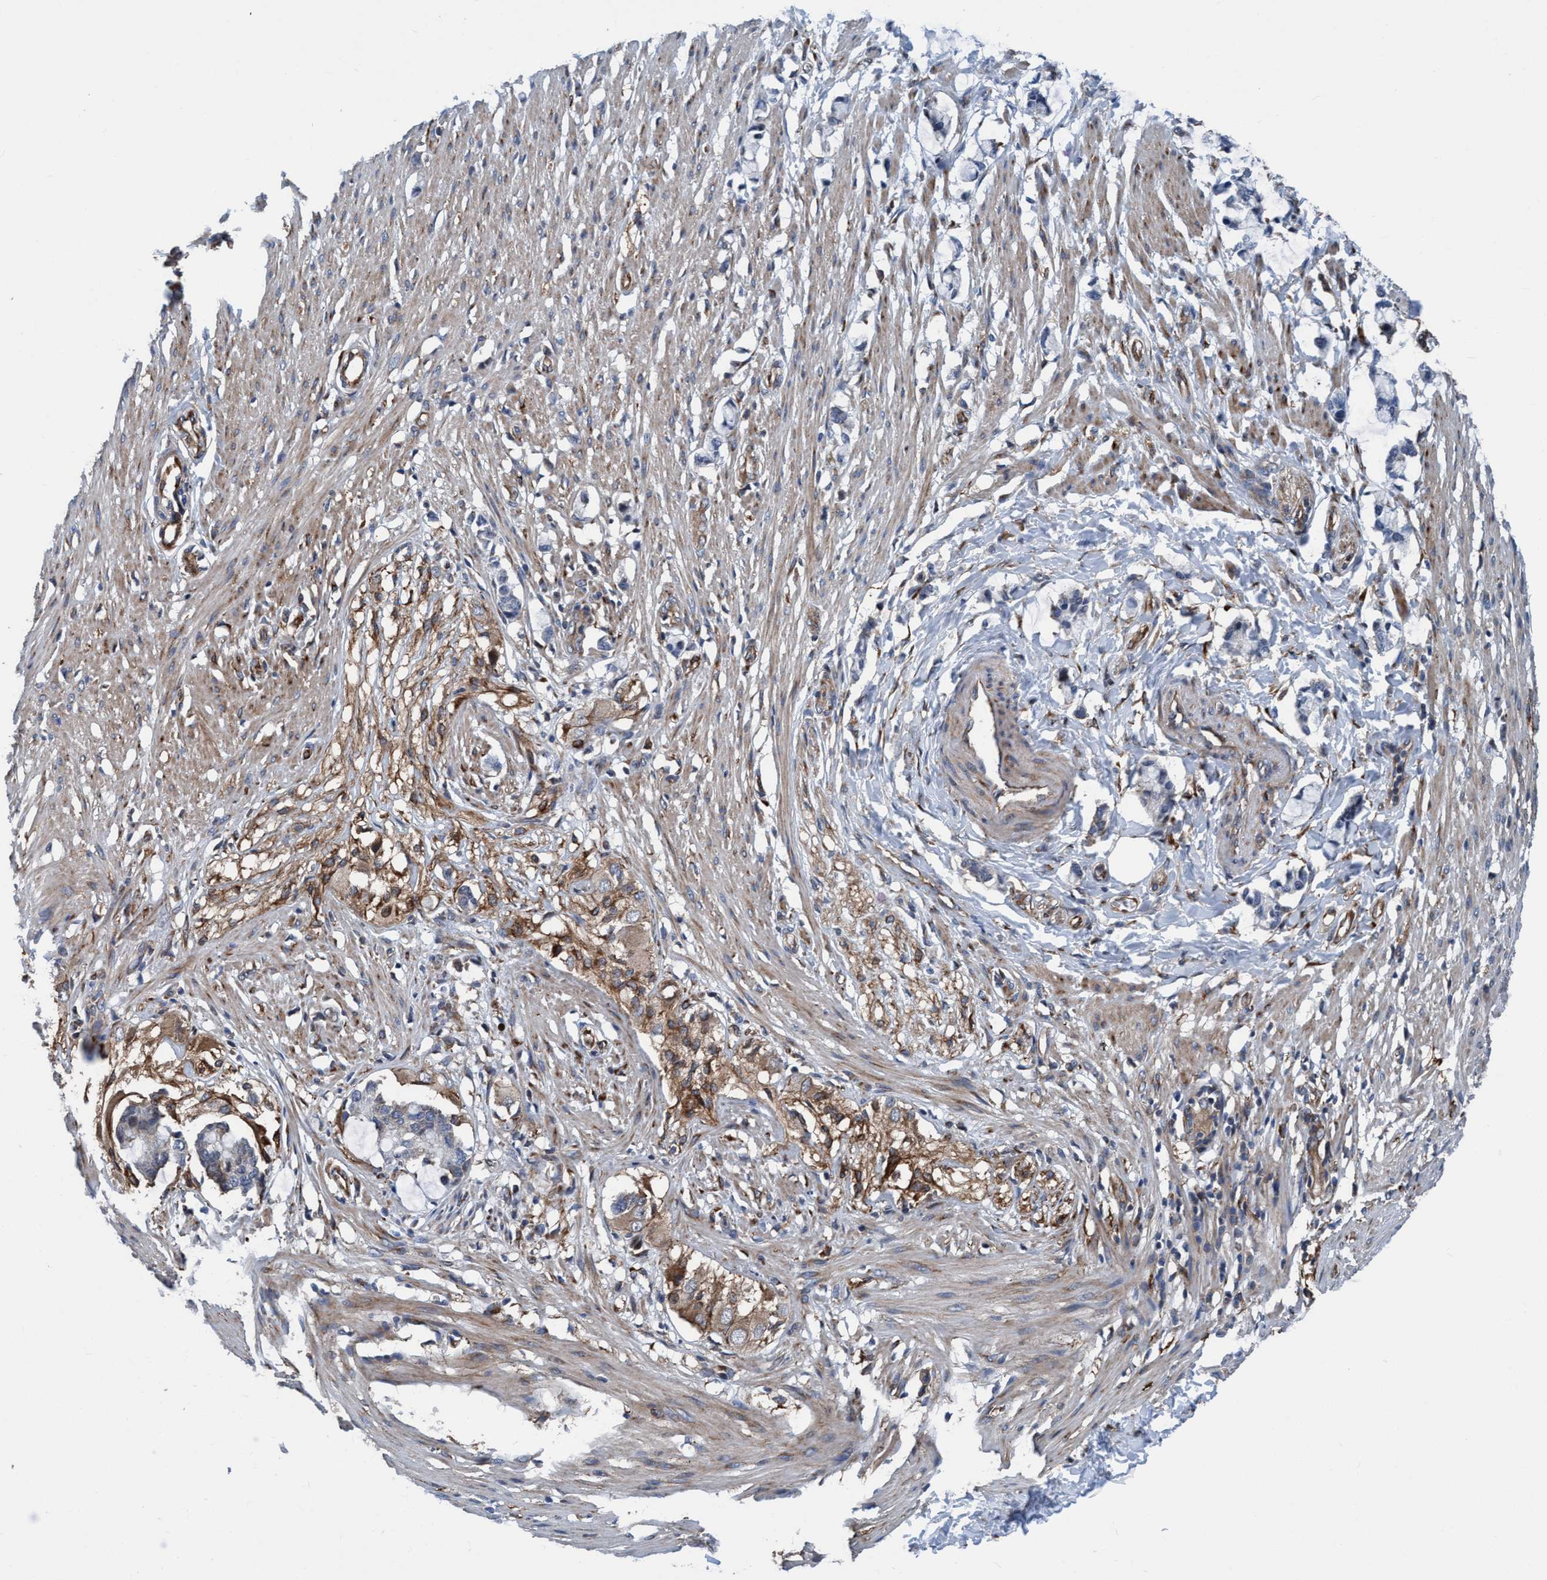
{"staining": {"intensity": "moderate", "quantity": ">75%", "location": "cytoplasmic/membranous"}, "tissue": "smooth muscle", "cell_type": "Smooth muscle cells", "image_type": "normal", "snomed": [{"axis": "morphology", "description": "Normal tissue, NOS"}, {"axis": "morphology", "description": "Adenocarcinoma, NOS"}, {"axis": "topography", "description": "Smooth muscle"}, {"axis": "topography", "description": "Colon"}], "caption": "High-power microscopy captured an immunohistochemistry photomicrograph of unremarkable smooth muscle, revealing moderate cytoplasmic/membranous staining in approximately >75% of smooth muscle cells.", "gene": "NMT1", "patient": {"sex": "male", "age": 14}}